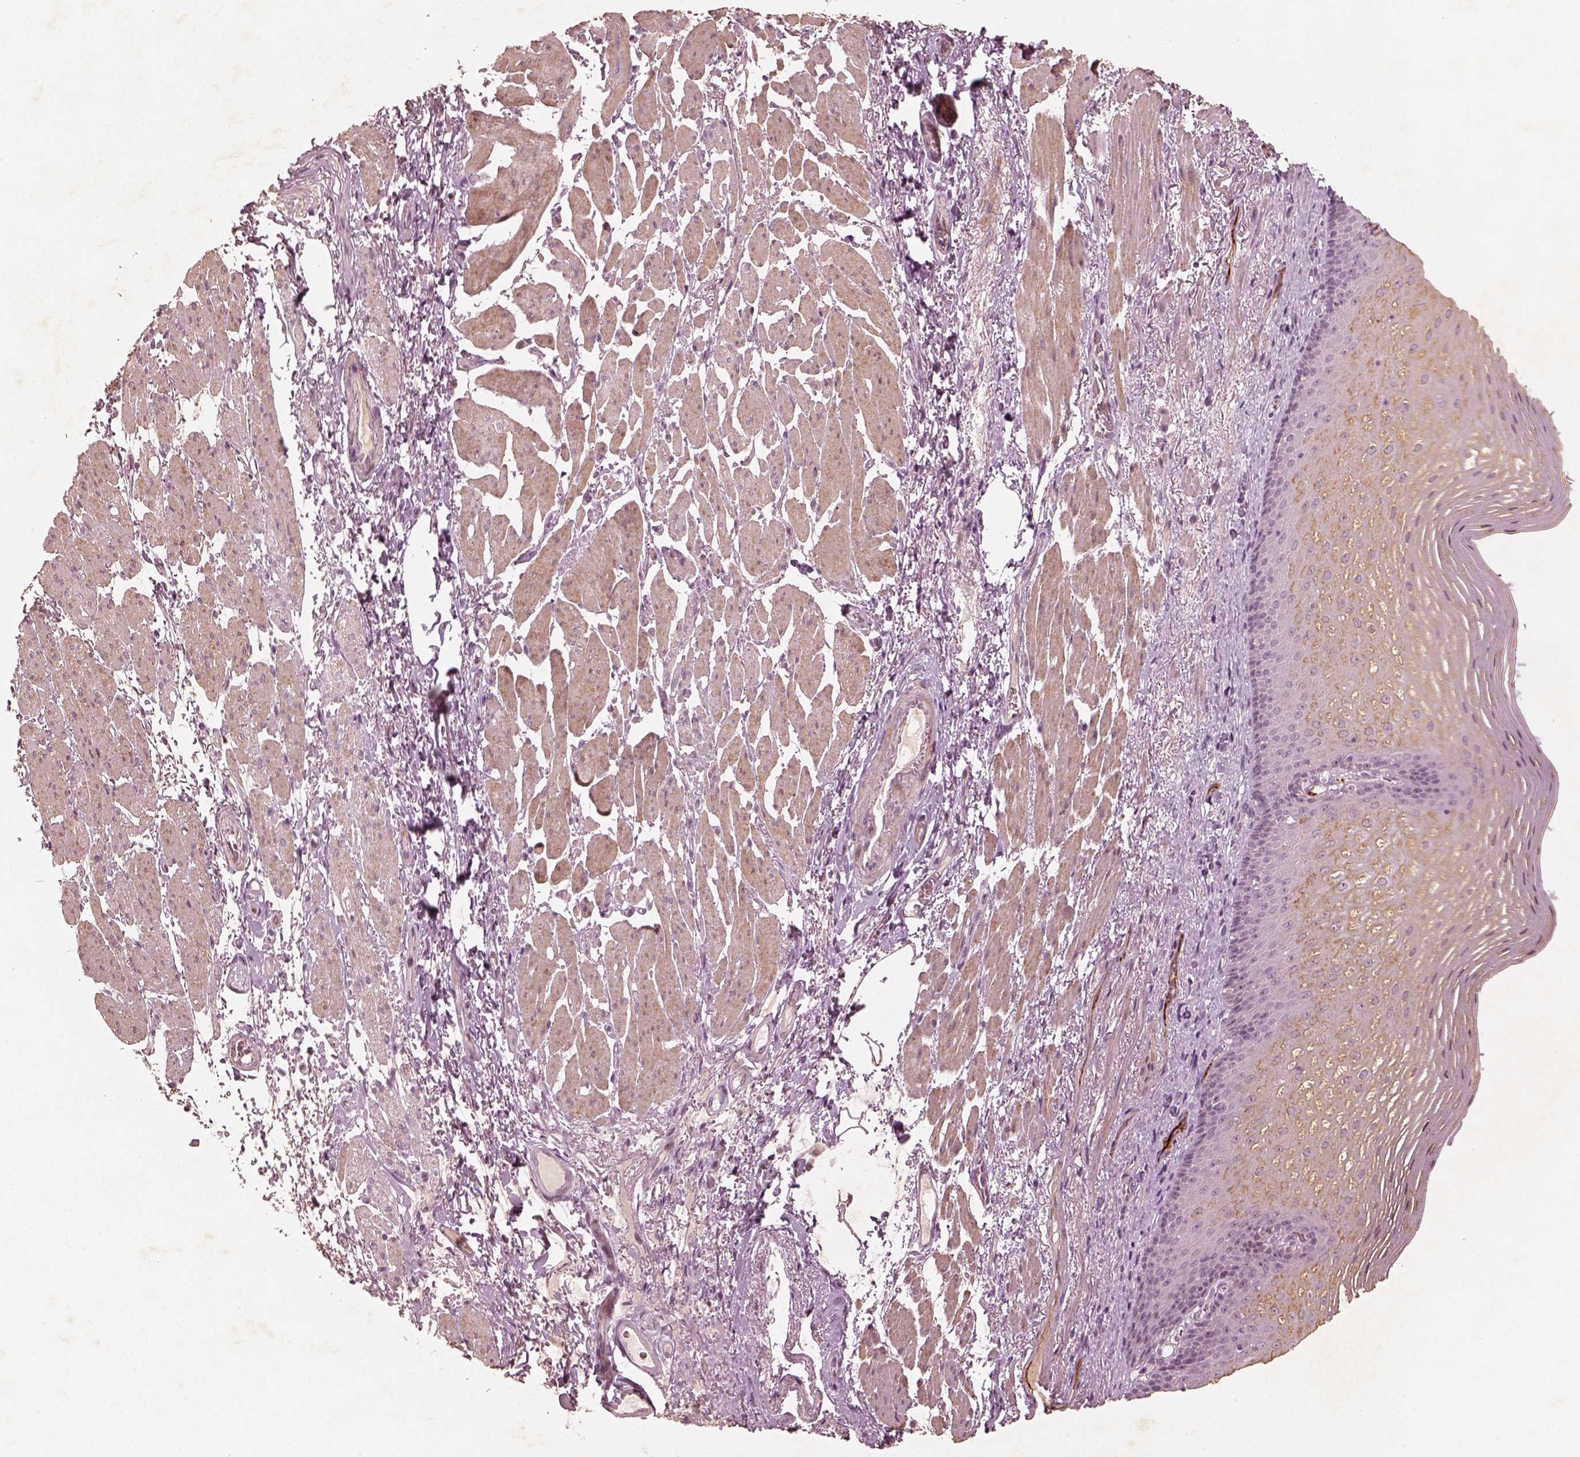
{"staining": {"intensity": "weak", "quantity": "25%-75%", "location": "cytoplasmic/membranous"}, "tissue": "esophagus", "cell_type": "Squamous epithelial cells", "image_type": "normal", "snomed": [{"axis": "morphology", "description": "Normal tissue, NOS"}, {"axis": "topography", "description": "Esophagus"}], "caption": "The immunohistochemical stain shows weak cytoplasmic/membranous staining in squamous epithelial cells of unremarkable esophagus.", "gene": "MADCAM1", "patient": {"sex": "male", "age": 76}}